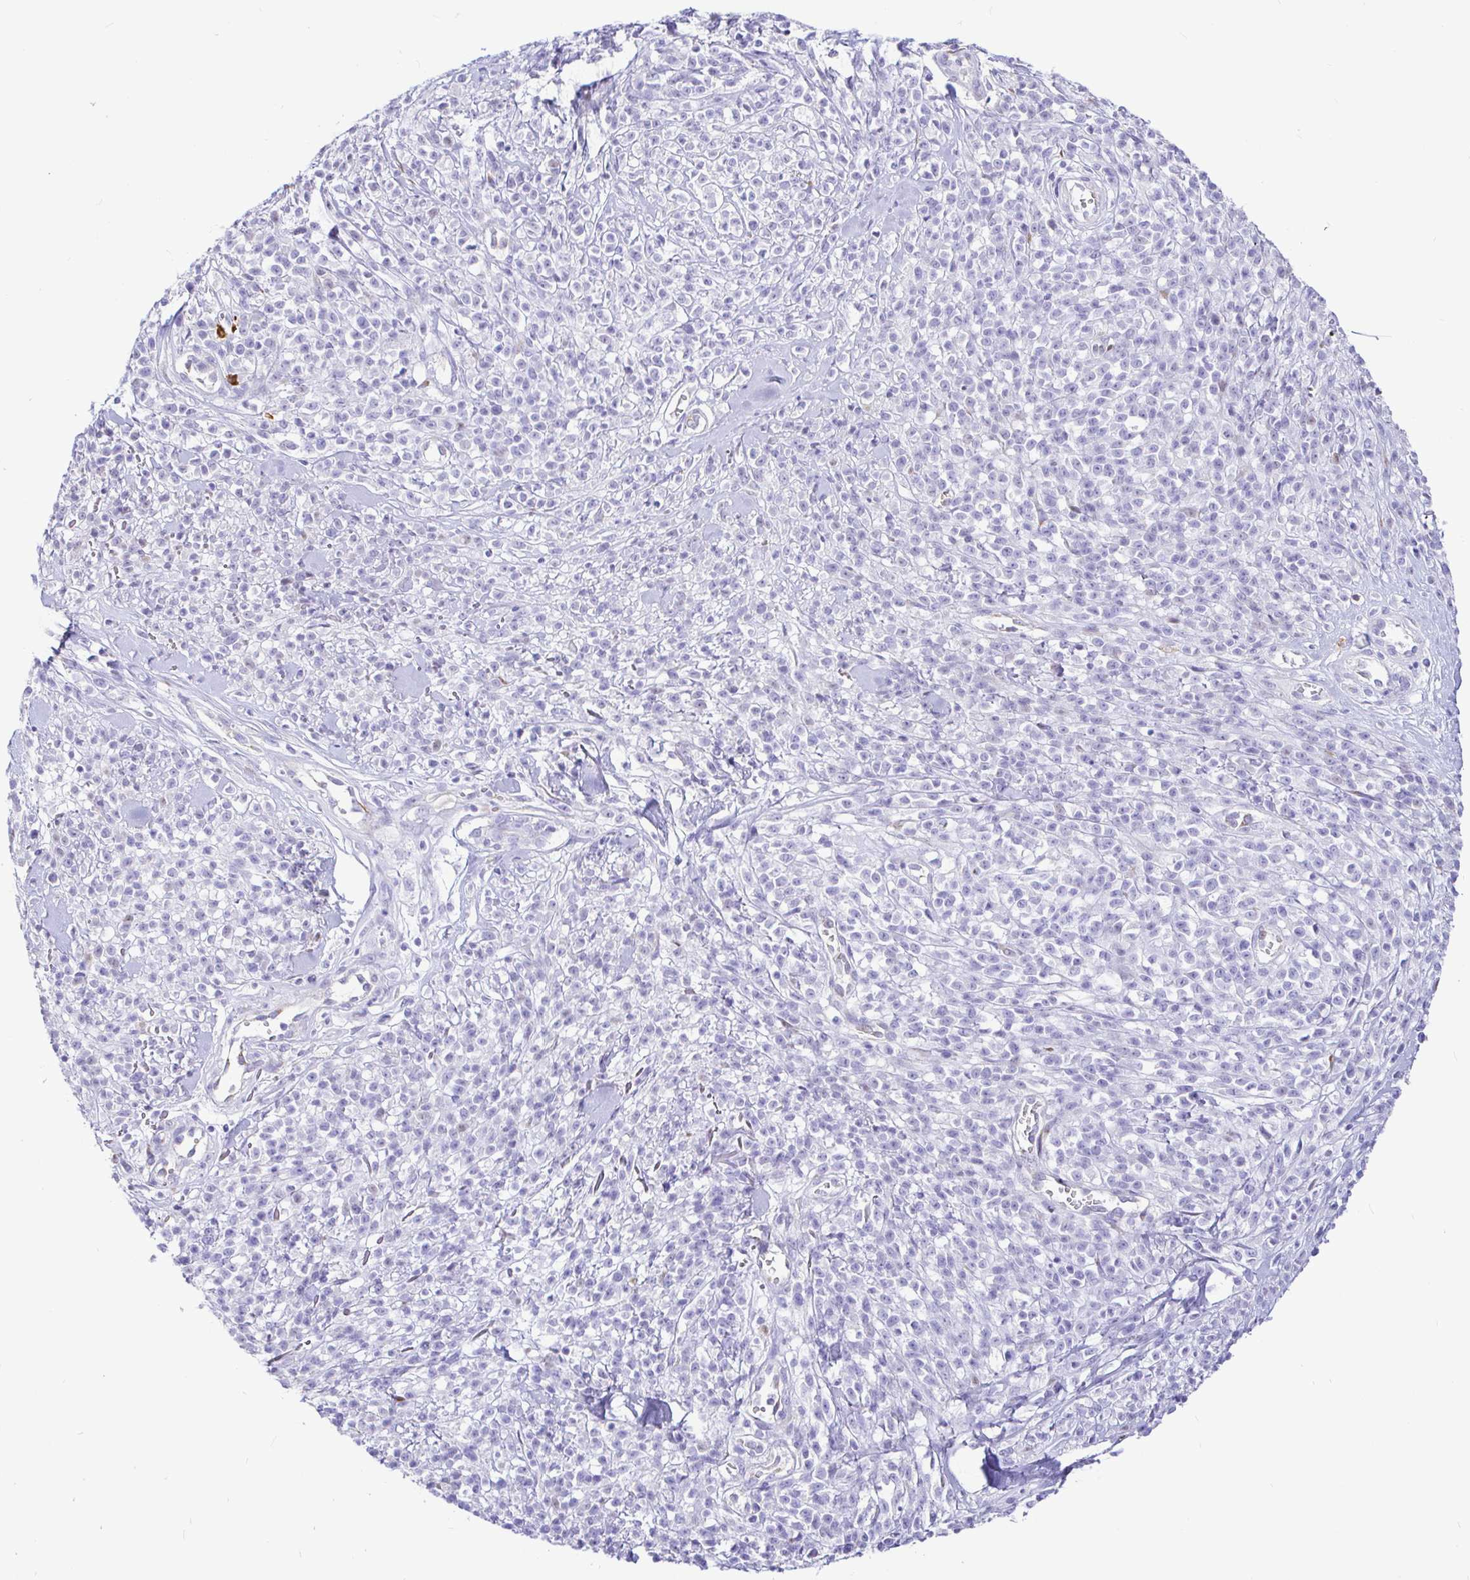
{"staining": {"intensity": "negative", "quantity": "none", "location": "none"}, "tissue": "melanoma", "cell_type": "Tumor cells", "image_type": "cancer", "snomed": [{"axis": "morphology", "description": "Malignant melanoma, NOS"}, {"axis": "topography", "description": "Skin"}, {"axis": "topography", "description": "Skin of trunk"}], "caption": "This is an immunohistochemistry micrograph of human malignant melanoma. There is no expression in tumor cells.", "gene": "CCDC62", "patient": {"sex": "male", "age": 74}}